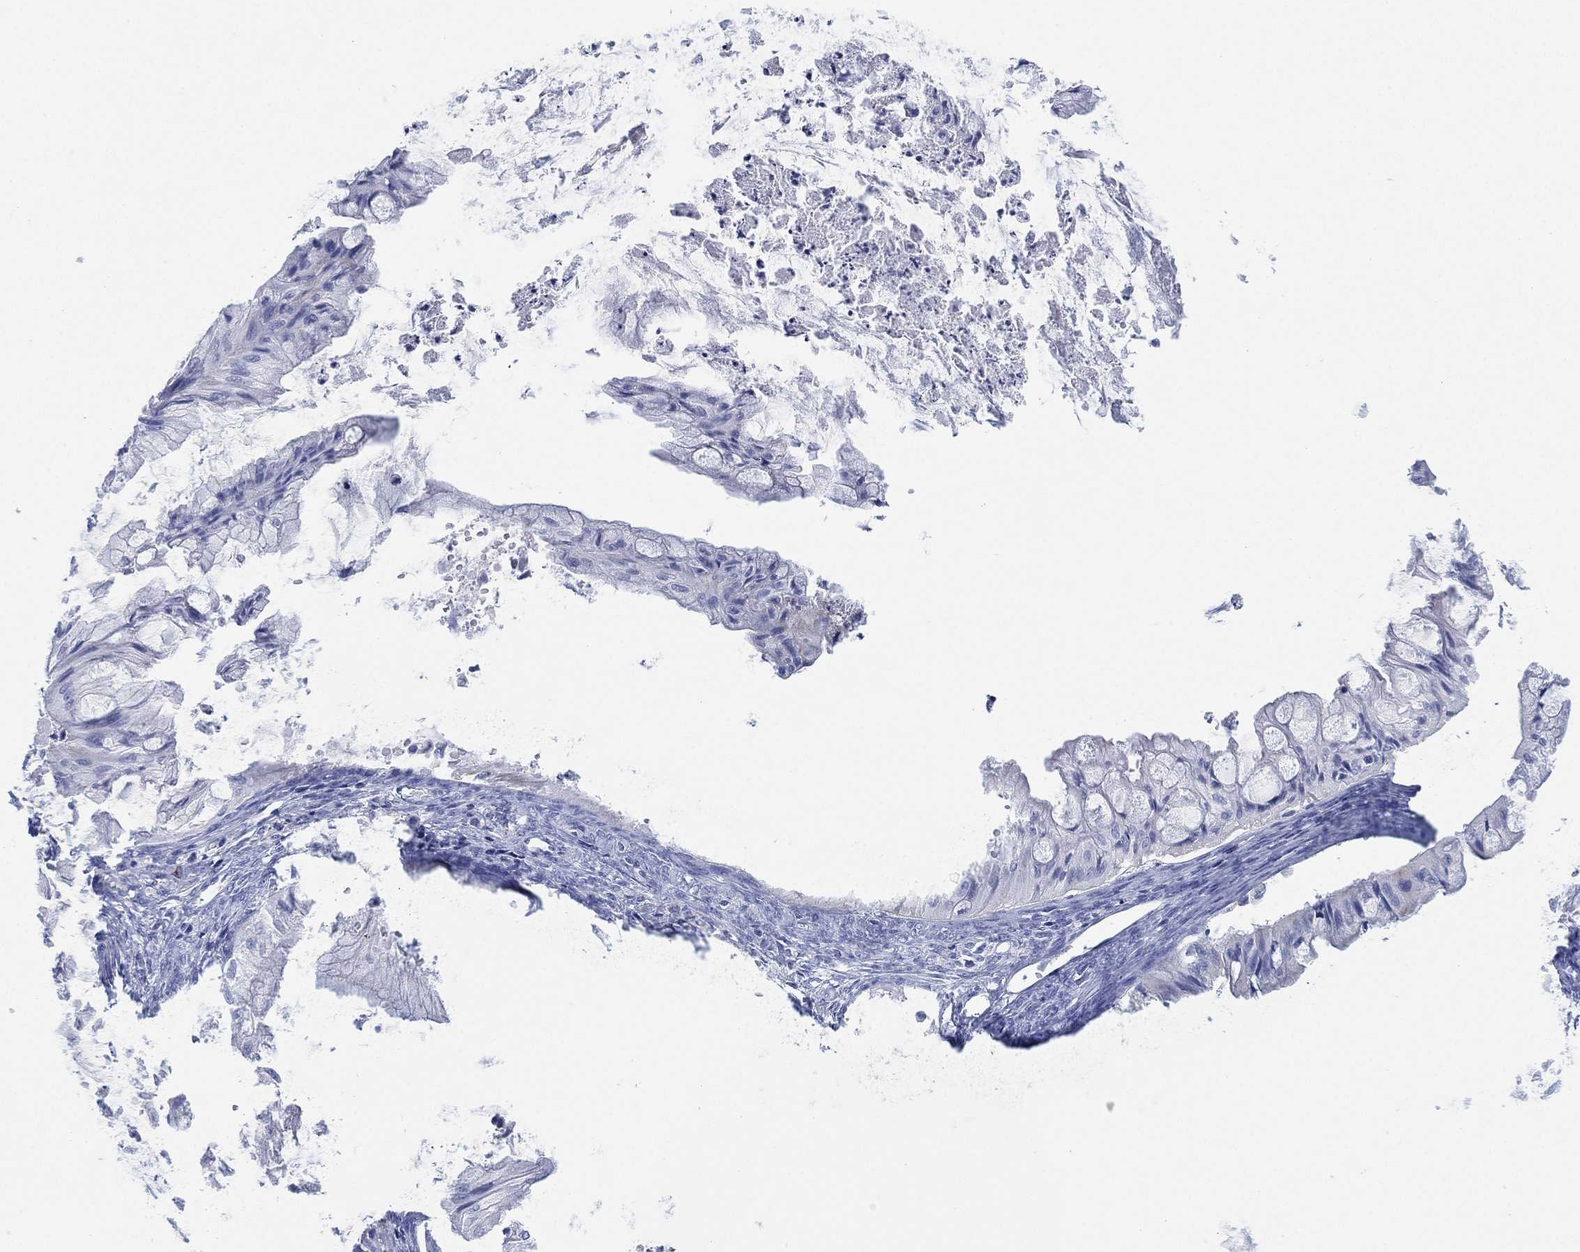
{"staining": {"intensity": "negative", "quantity": "none", "location": "none"}, "tissue": "ovarian cancer", "cell_type": "Tumor cells", "image_type": "cancer", "snomed": [{"axis": "morphology", "description": "Cystadenocarcinoma, mucinous, NOS"}, {"axis": "topography", "description": "Ovary"}], "caption": "Immunohistochemical staining of ovarian cancer (mucinous cystadenocarcinoma) demonstrates no significant staining in tumor cells.", "gene": "SLC9C2", "patient": {"sex": "female", "age": 57}}